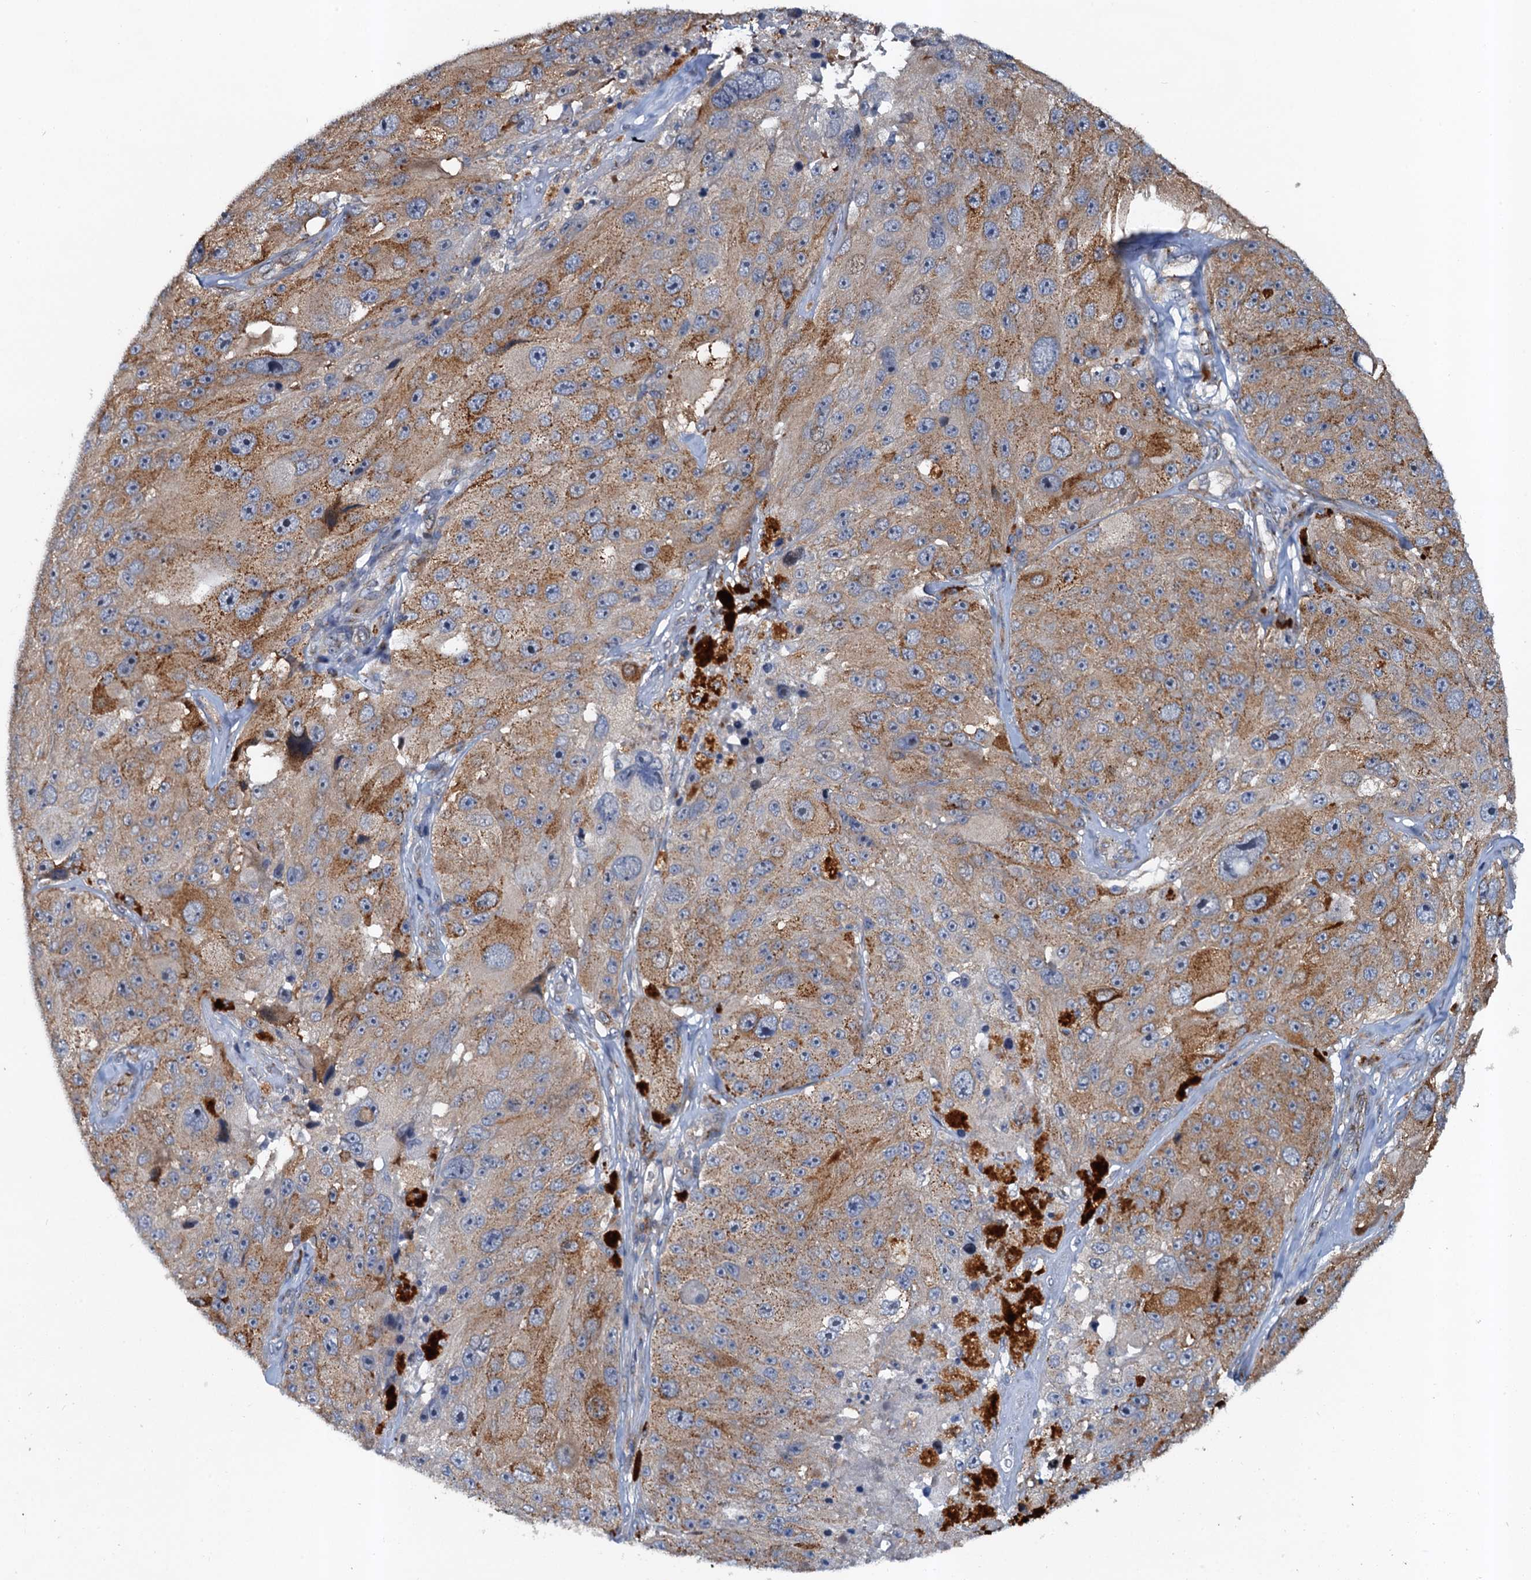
{"staining": {"intensity": "moderate", "quantity": ">75%", "location": "cytoplasmic/membranous"}, "tissue": "melanoma", "cell_type": "Tumor cells", "image_type": "cancer", "snomed": [{"axis": "morphology", "description": "Malignant melanoma, Metastatic site"}, {"axis": "topography", "description": "Lymph node"}], "caption": "DAB immunohistochemical staining of melanoma shows moderate cytoplasmic/membranous protein expression in about >75% of tumor cells. Using DAB (3,3'-diaminobenzidine) (brown) and hematoxylin (blue) stains, captured at high magnification using brightfield microscopy.", "gene": "NBEA", "patient": {"sex": "male", "age": 62}}